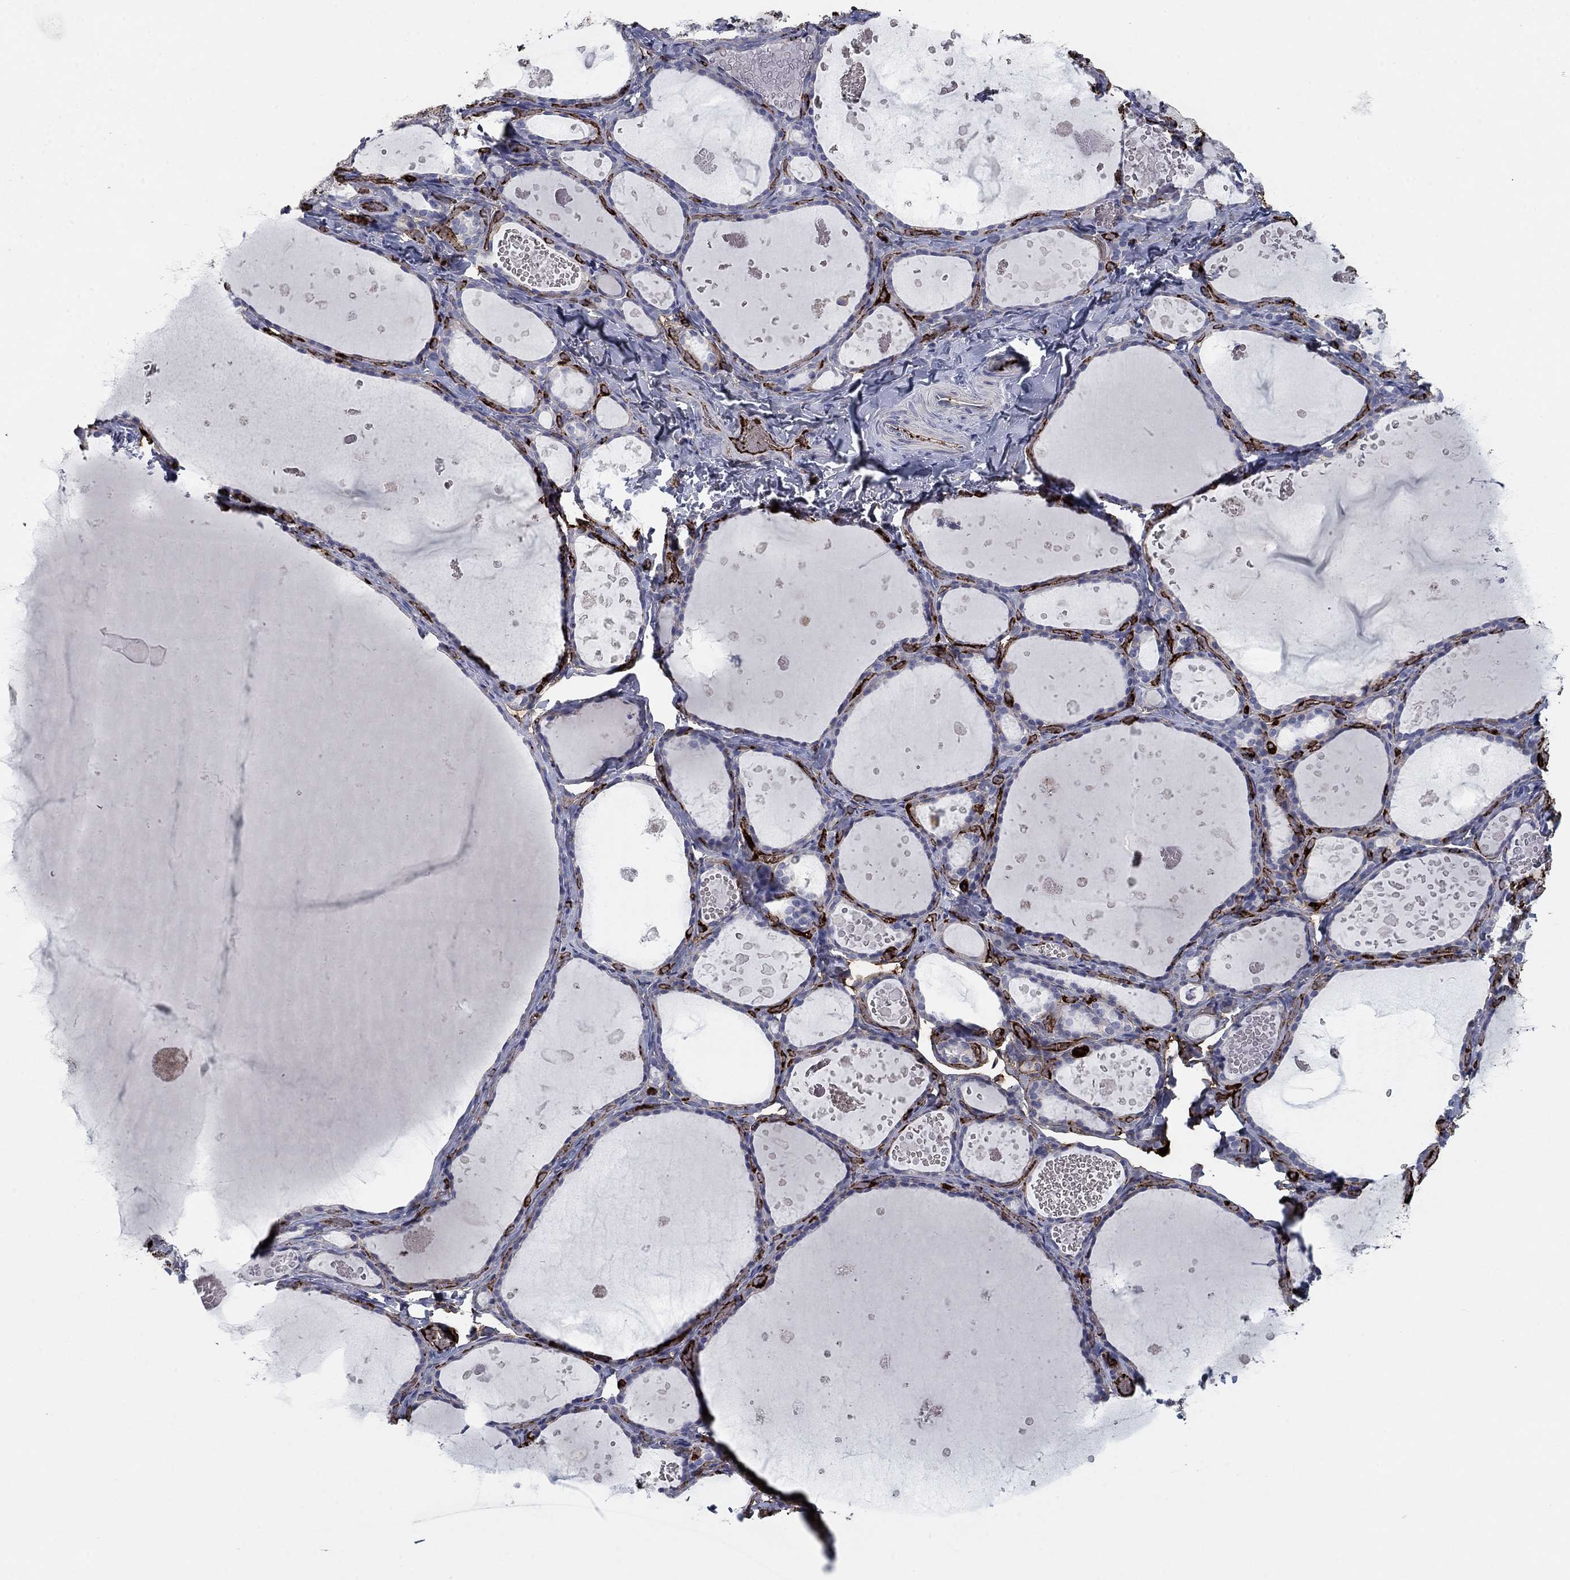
{"staining": {"intensity": "negative", "quantity": "none", "location": "none"}, "tissue": "thyroid gland", "cell_type": "Glandular cells", "image_type": "normal", "snomed": [{"axis": "morphology", "description": "Normal tissue, NOS"}, {"axis": "topography", "description": "Thyroid gland"}], "caption": "This is an IHC image of normal thyroid gland. There is no staining in glandular cells.", "gene": "APOC3", "patient": {"sex": "female", "age": 56}}